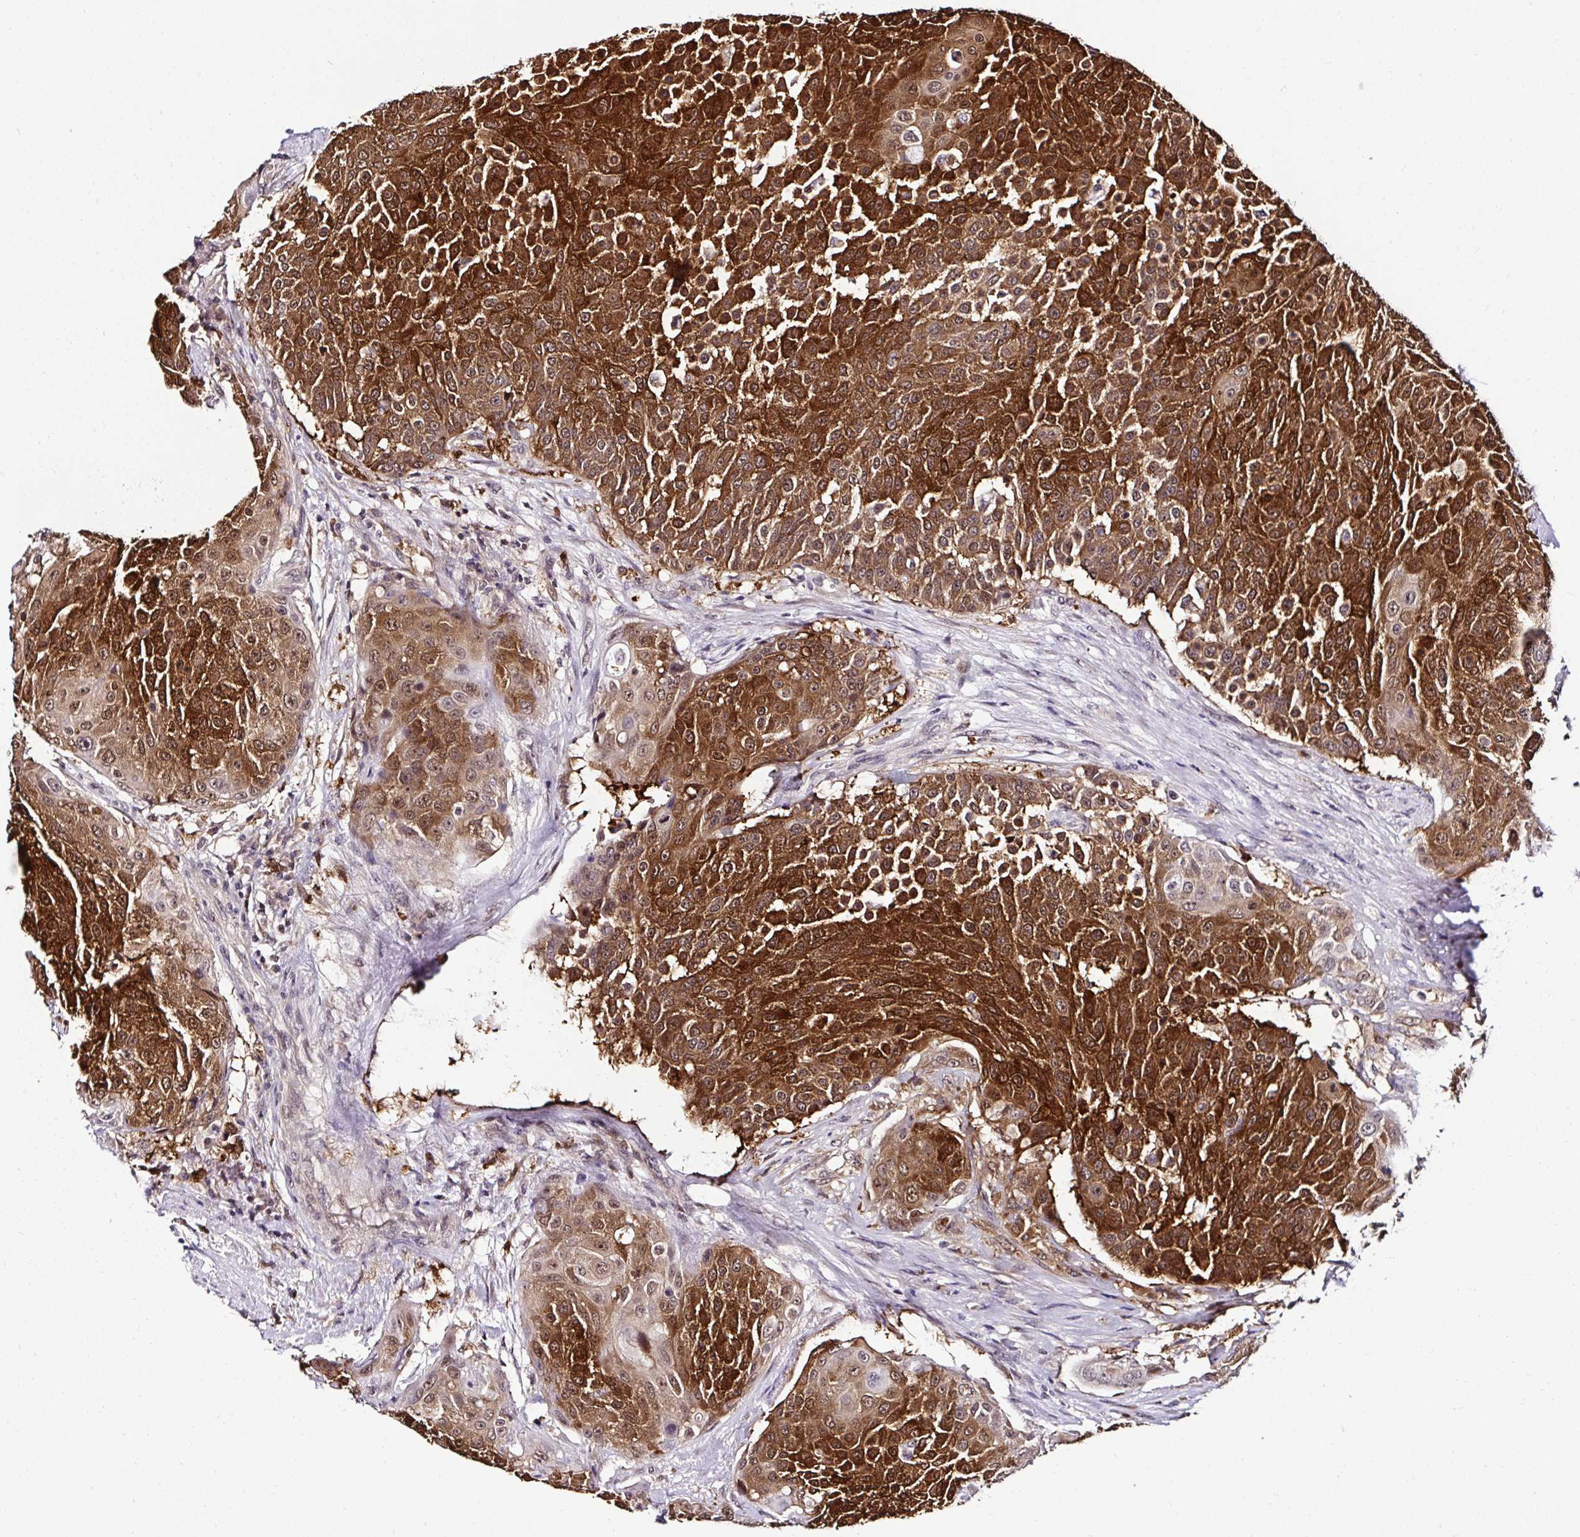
{"staining": {"intensity": "strong", "quantity": ">75%", "location": "cytoplasmic/membranous,nuclear"}, "tissue": "urothelial cancer", "cell_type": "Tumor cells", "image_type": "cancer", "snomed": [{"axis": "morphology", "description": "Urothelial carcinoma, High grade"}, {"axis": "topography", "description": "Urinary bladder"}], "caption": "Protein expression analysis of human high-grade urothelial carcinoma reveals strong cytoplasmic/membranous and nuclear expression in approximately >75% of tumor cells.", "gene": "PIN4", "patient": {"sex": "female", "age": 63}}